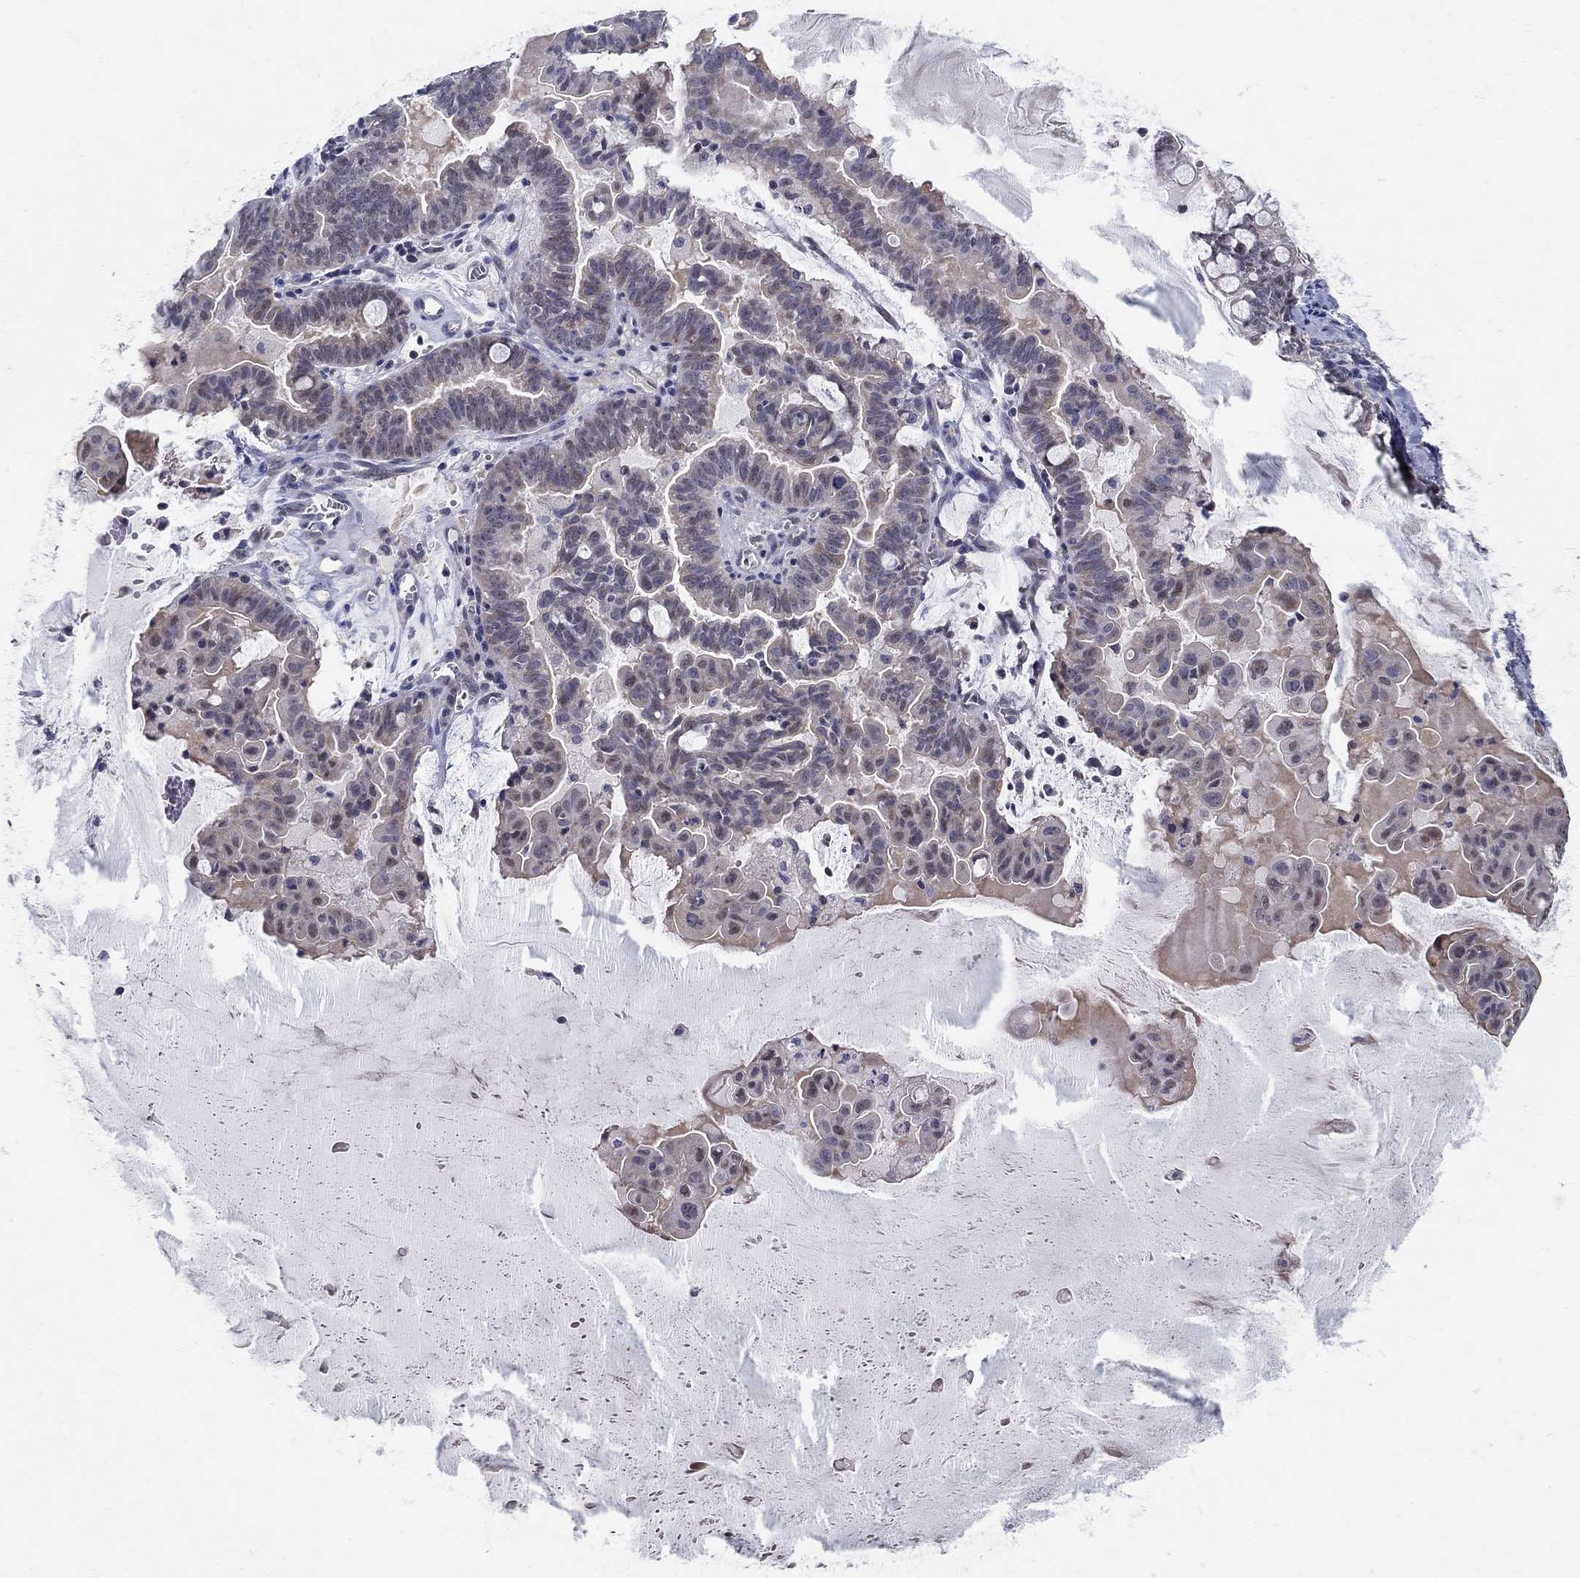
{"staining": {"intensity": "strong", "quantity": "<25%", "location": "nuclear"}, "tissue": "ovarian cancer", "cell_type": "Tumor cells", "image_type": "cancer", "snomed": [{"axis": "morphology", "description": "Cystadenocarcinoma, mucinous, NOS"}, {"axis": "topography", "description": "Ovary"}], "caption": "A brown stain shows strong nuclear staining of a protein in human mucinous cystadenocarcinoma (ovarian) tumor cells.", "gene": "C16orf46", "patient": {"sex": "female", "age": 63}}